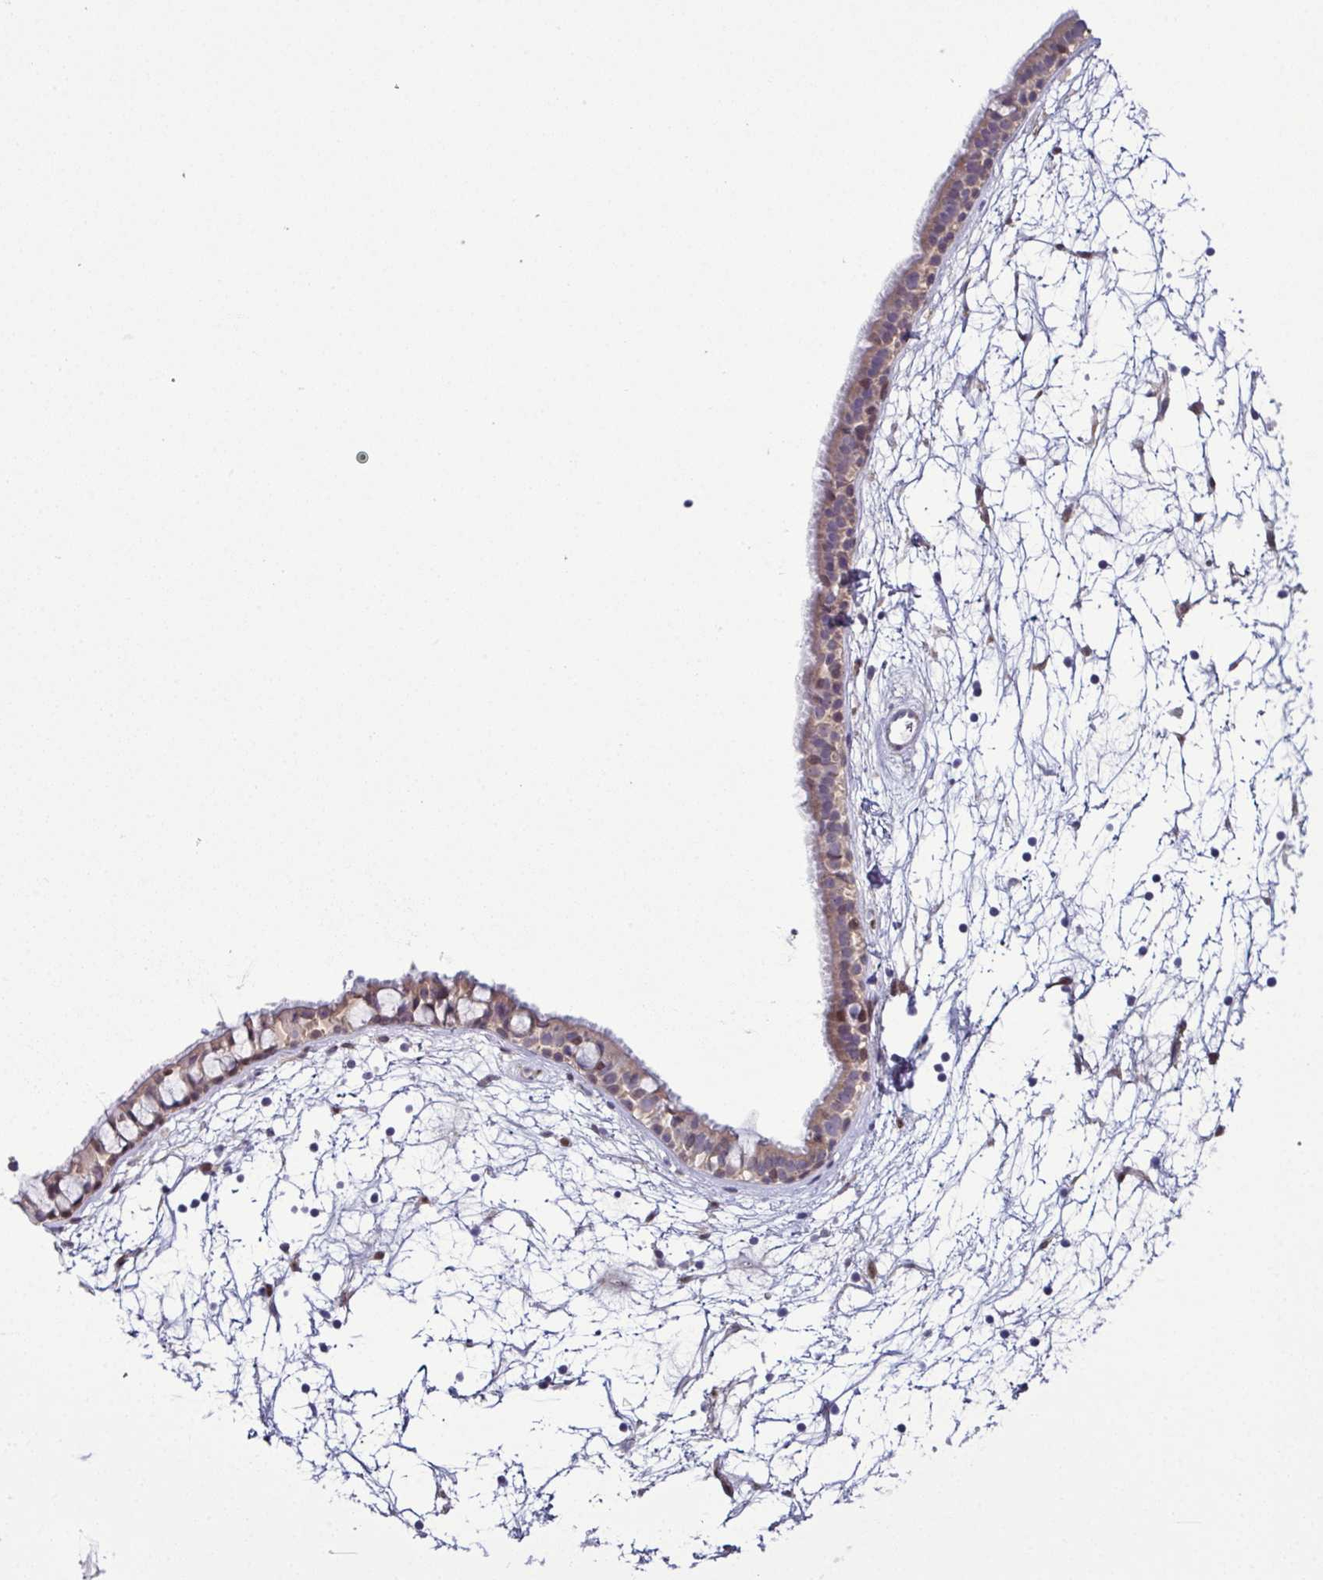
{"staining": {"intensity": "weak", "quantity": "<25%", "location": "nuclear"}, "tissue": "nasopharynx", "cell_type": "Respiratory epithelial cells", "image_type": "normal", "snomed": [{"axis": "morphology", "description": "Normal tissue, NOS"}, {"axis": "topography", "description": "Nasopharynx"}], "caption": "Image shows no protein staining in respiratory epithelial cells of benign nasopharynx. Nuclei are stained in blue.", "gene": "ODF1", "patient": {"sex": "male", "age": 68}}